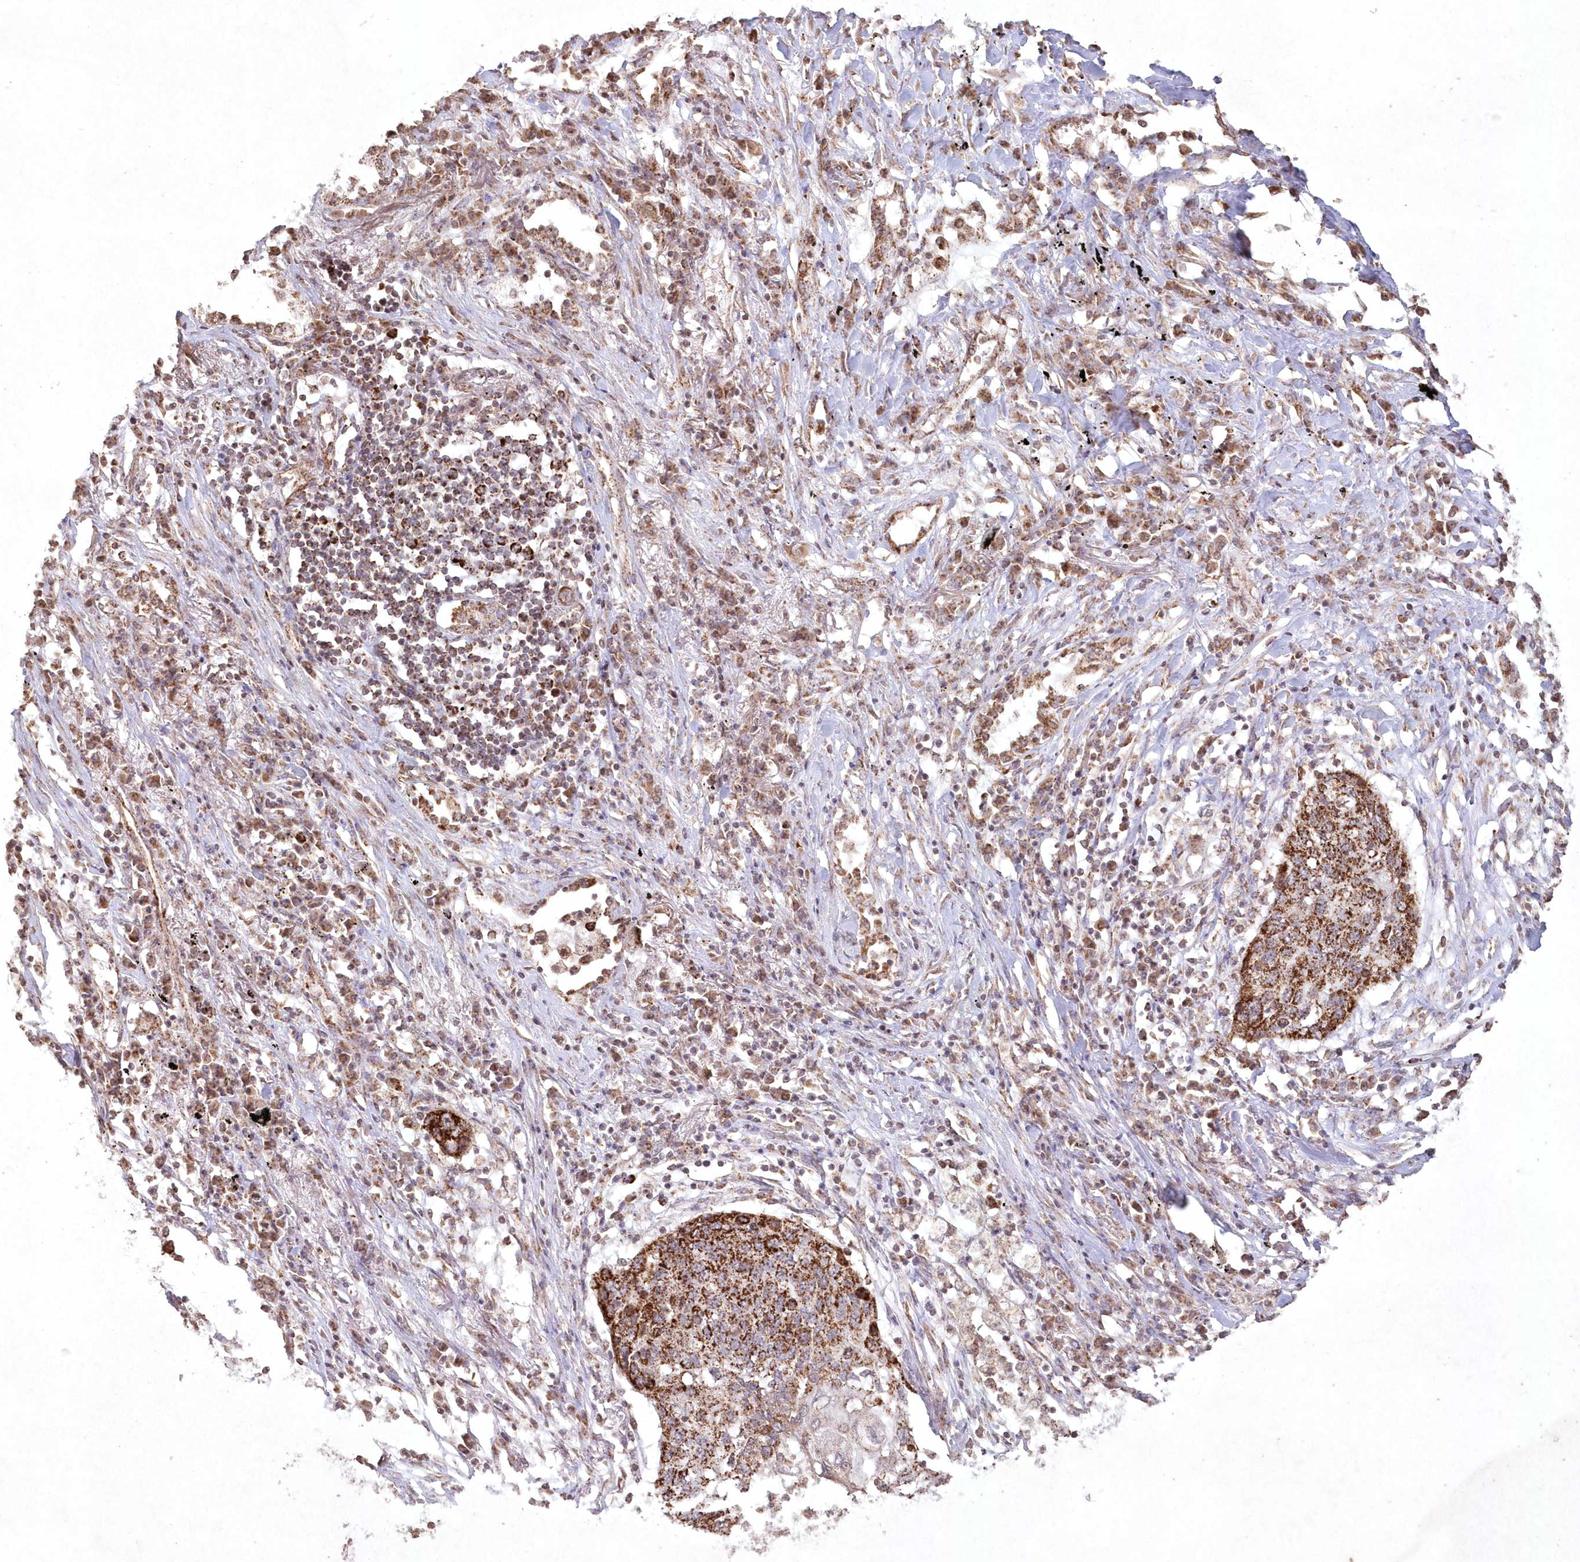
{"staining": {"intensity": "strong", "quantity": ">75%", "location": "cytoplasmic/membranous"}, "tissue": "lung cancer", "cell_type": "Tumor cells", "image_type": "cancer", "snomed": [{"axis": "morphology", "description": "Squamous cell carcinoma, NOS"}, {"axis": "topography", "description": "Lung"}], "caption": "A high-resolution image shows immunohistochemistry staining of squamous cell carcinoma (lung), which shows strong cytoplasmic/membranous positivity in about >75% of tumor cells.", "gene": "LRPPRC", "patient": {"sex": "female", "age": 63}}